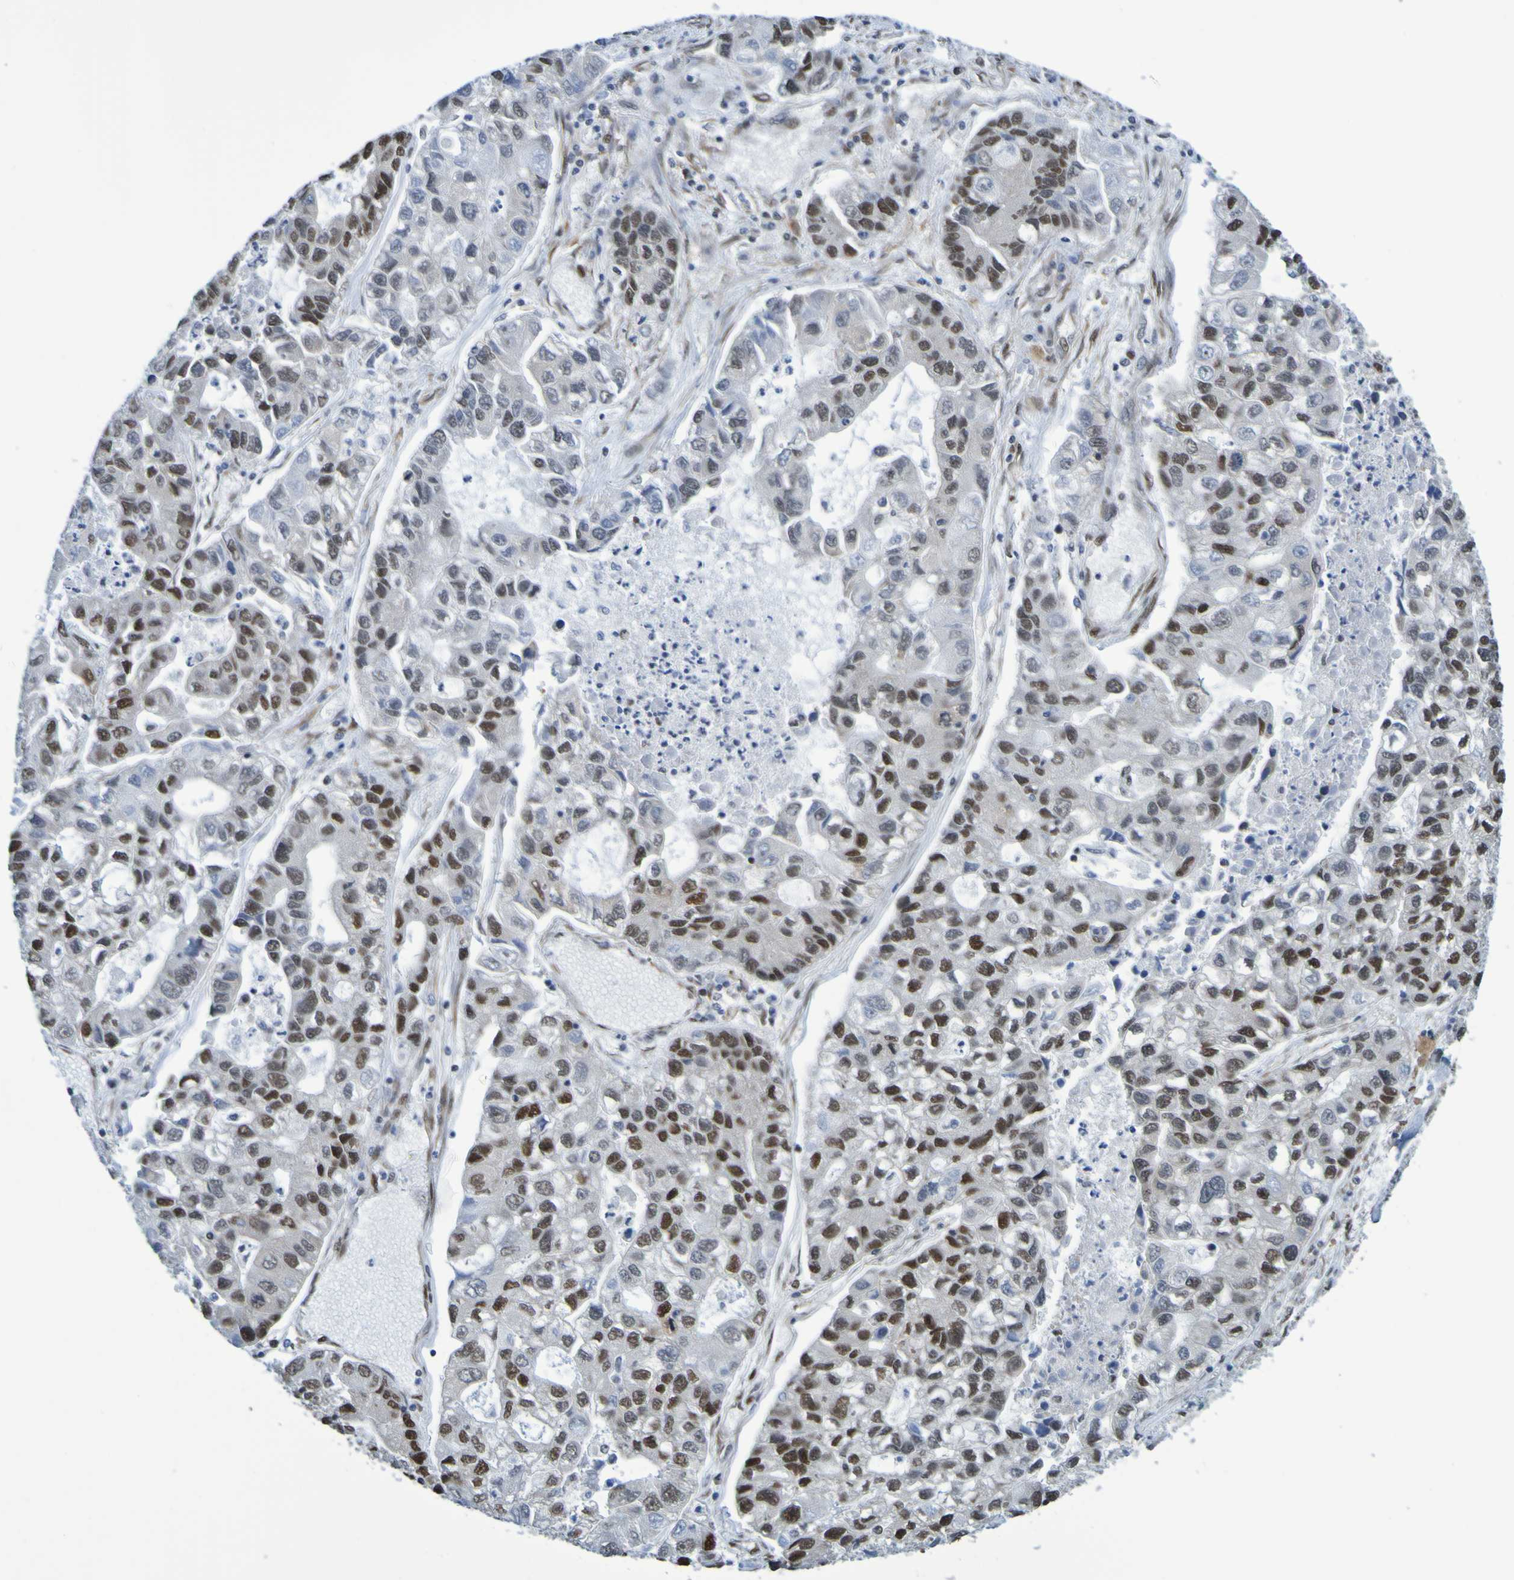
{"staining": {"intensity": "strong", "quantity": "25%-75%", "location": "nuclear"}, "tissue": "lung cancer", "cell_type": "Tumor cells", "image_type": "cancer", "snomed": [{"axis": "morphology", "description": "Adenocarcinoma, NOS"}, {"axis": "topography", "description": "Lung"}], "caption": "There is high levels of strong nuclear expression in tumor cells of lung cancer, as demonstrated by immunohistochemical staining (brown color).", "gene": "HDAC2", "patient": {"sex": "female", "age": 51}}